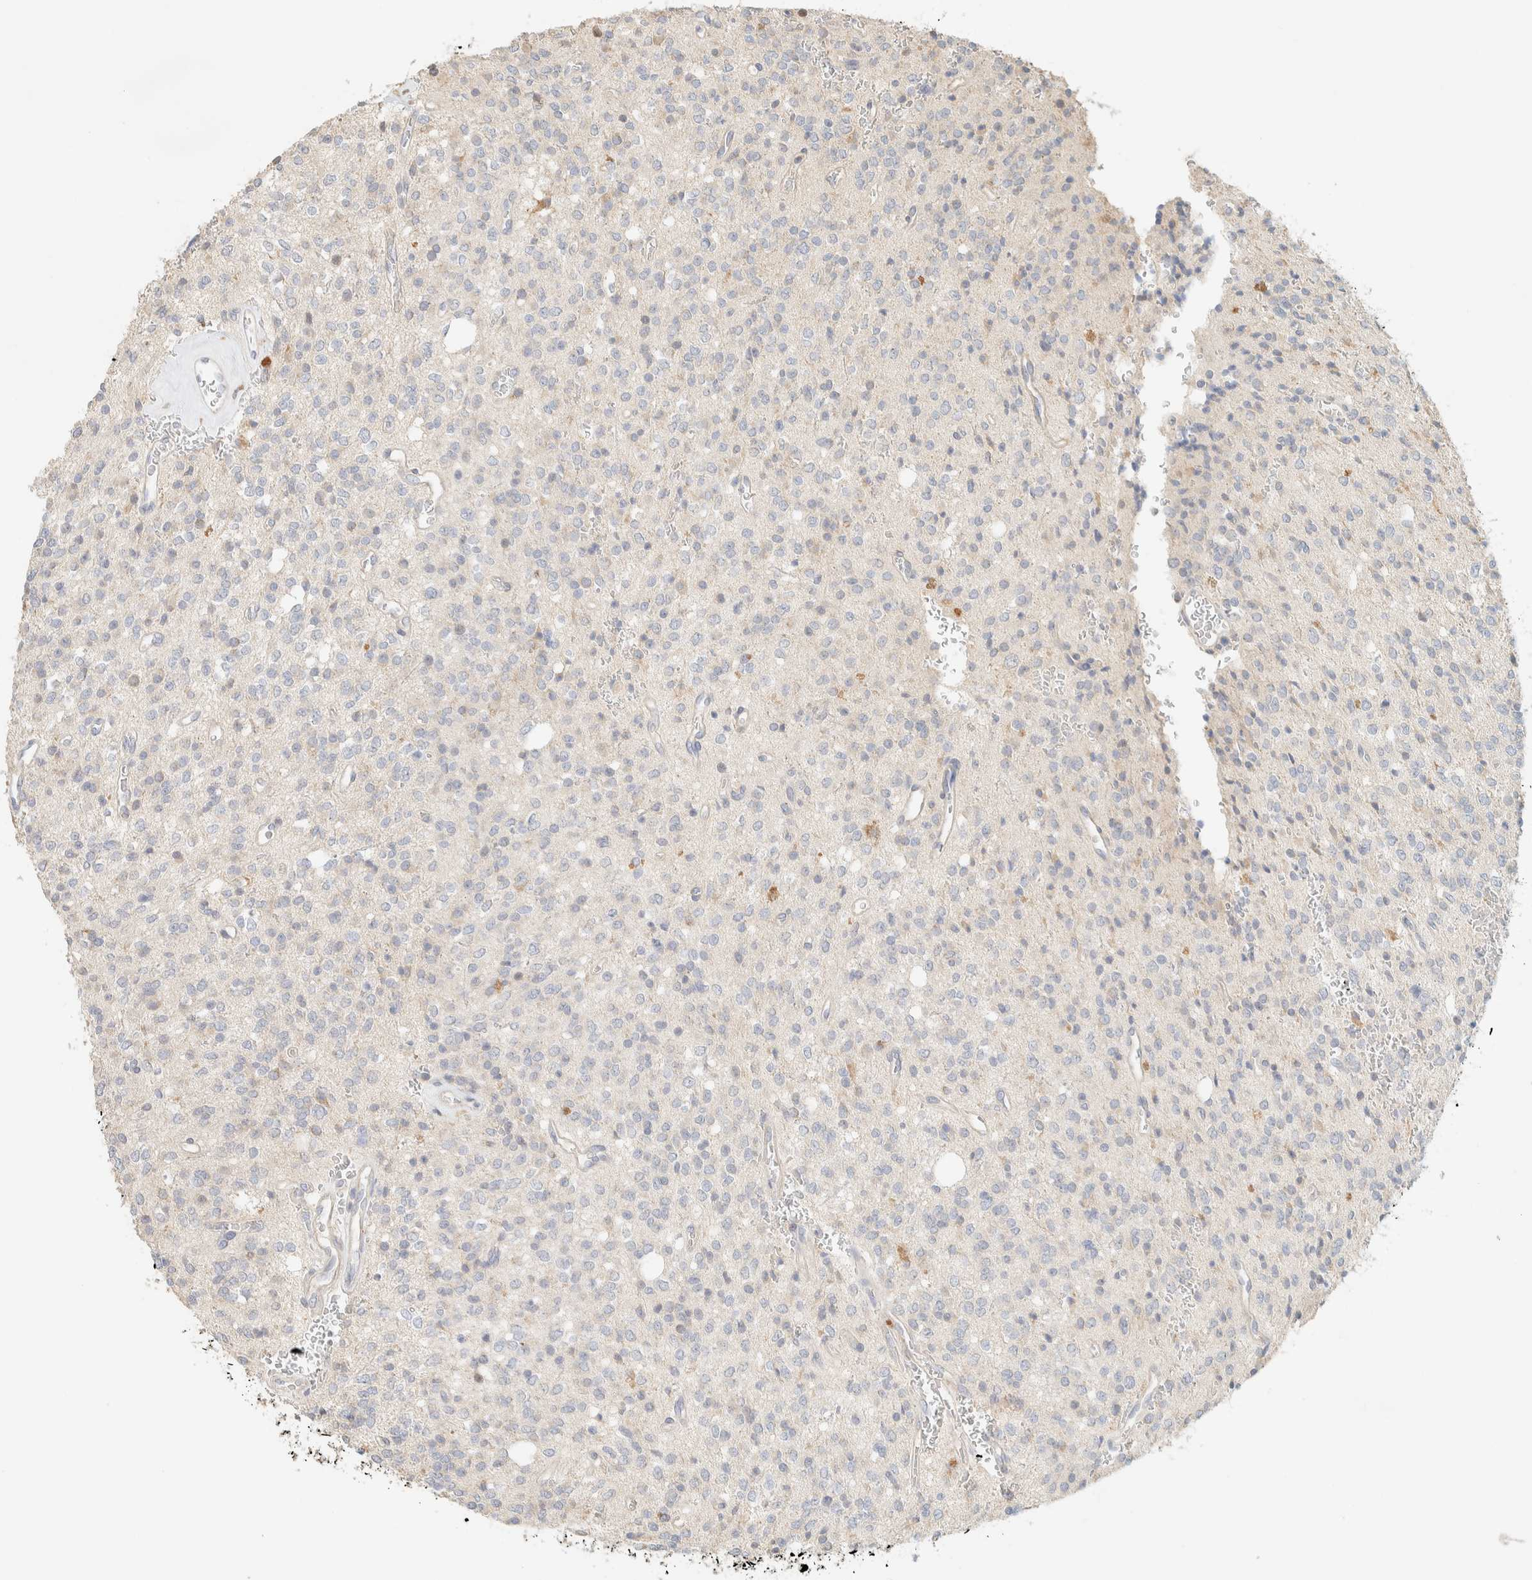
{"staining": {"intensity": "negative", "quantity": "none", "location": "none"}, "tissue": "glioma", "cell_type": "Tumor cells", "image_type": "cancer", "snomed": [{"axis": "morphology", "description": "Glioma, malignant, High grade"}, {"axis": "topography", "description": "Brain"}], "caption": "An image of glioma stained for a protein shows no brown staining in tumor cells. Nuclei are stained in blue.", "gene": "TTC3", "patient": {"sex": "male", "age": 34}}